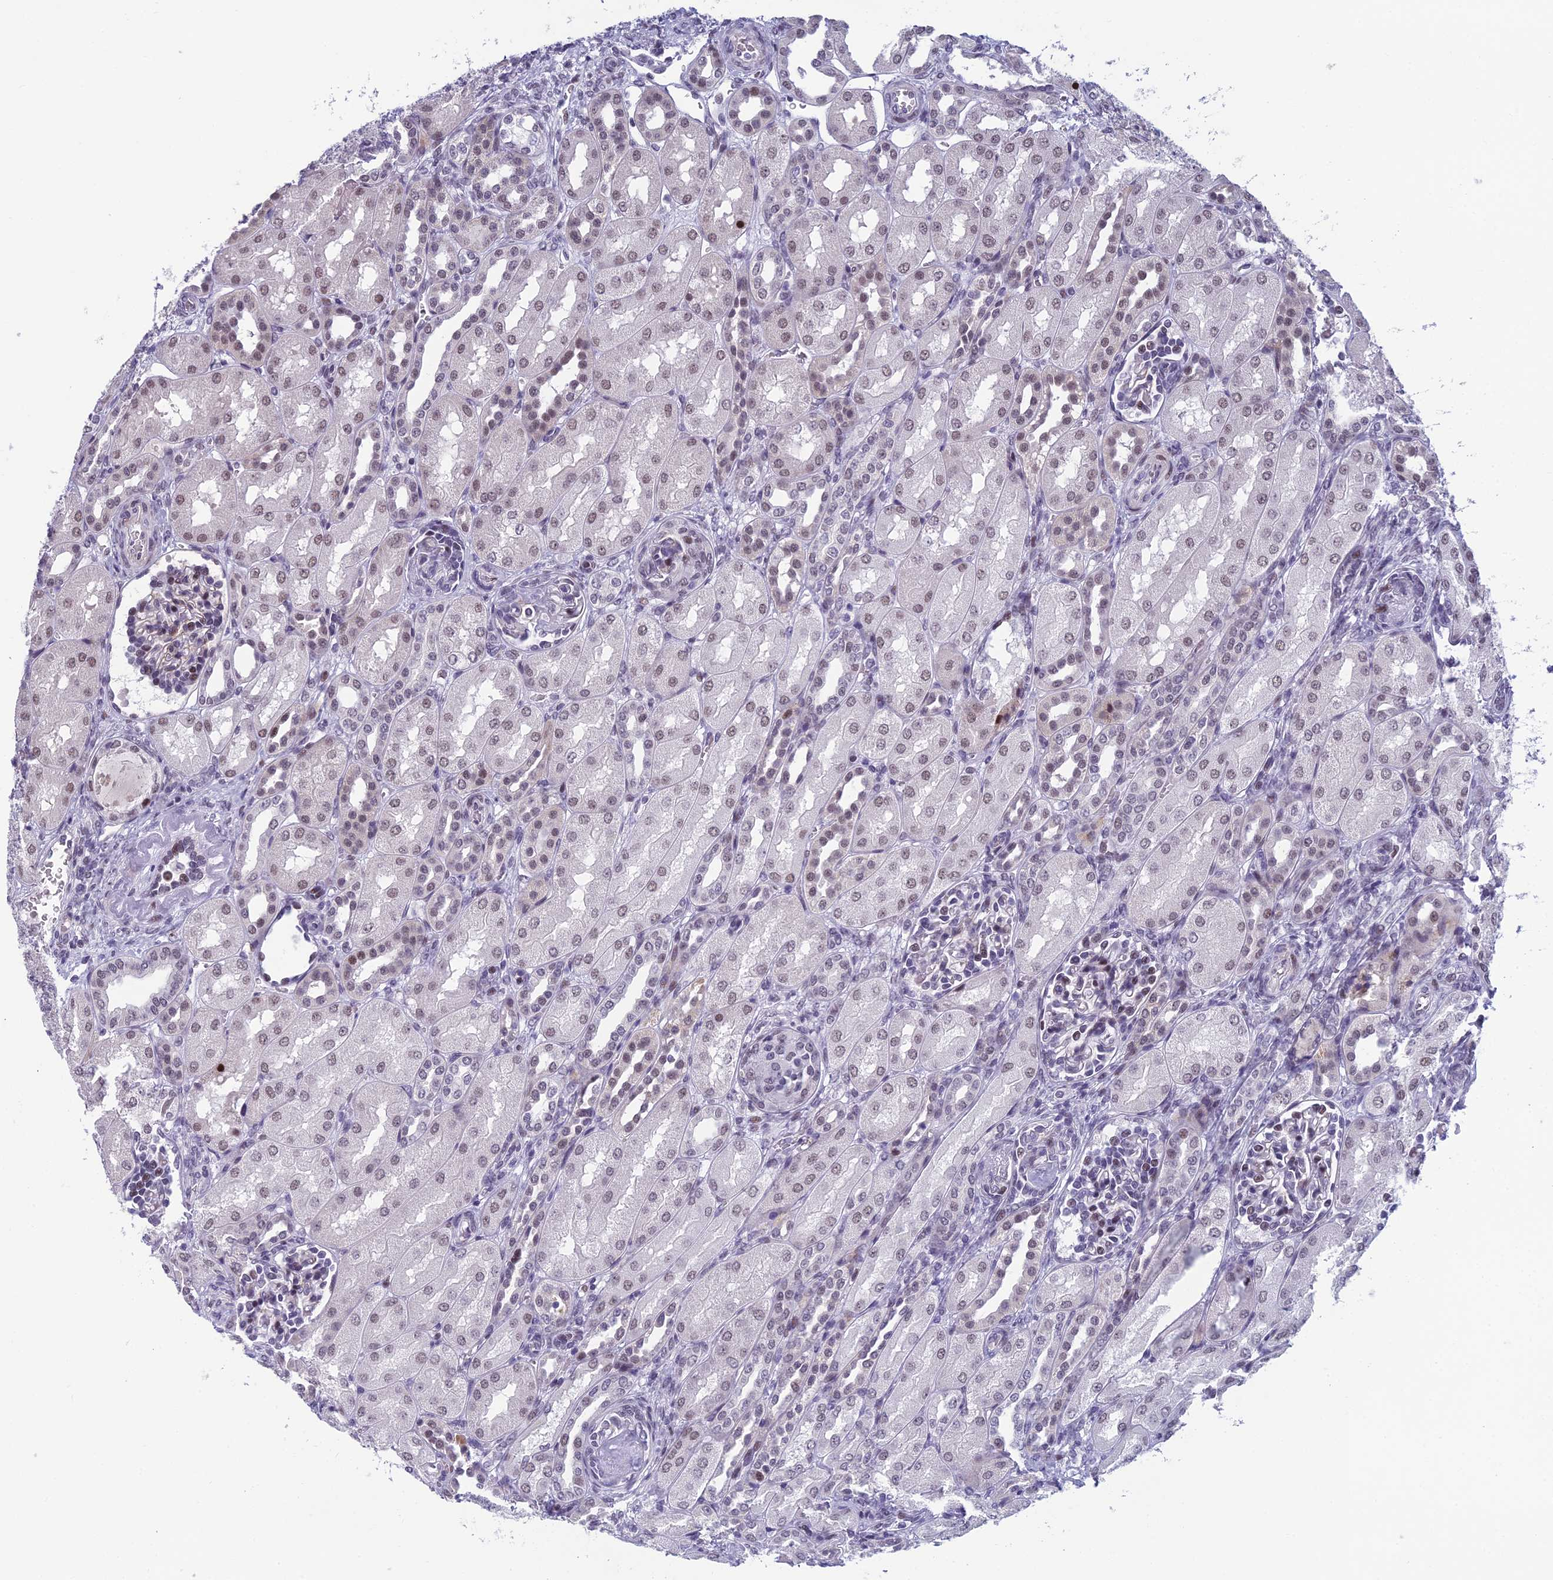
{"staining": {"intensity": "moderate", "quantity": "<25%", "location": "nuclear"}, "tissue": "kidney", "cell_type": "Cells in glomeruli", "image_type": "normal", "snomed": [{"axis": "morphology", "description": "Normal tissue, NOS"}, {"axis": "morphology", "description": "Neoplasm, malignant, NOS"}, {"axis": "topography", "description": "Kidney"}], "caption": "Immunohistochemistry (IHC) of normal kidney exhibits low levels of moderate nuclear staining in approximately <25% of cells in glomeruli.", "gene": "RGS17", "patient": {"sex": "female", "age": 1}}